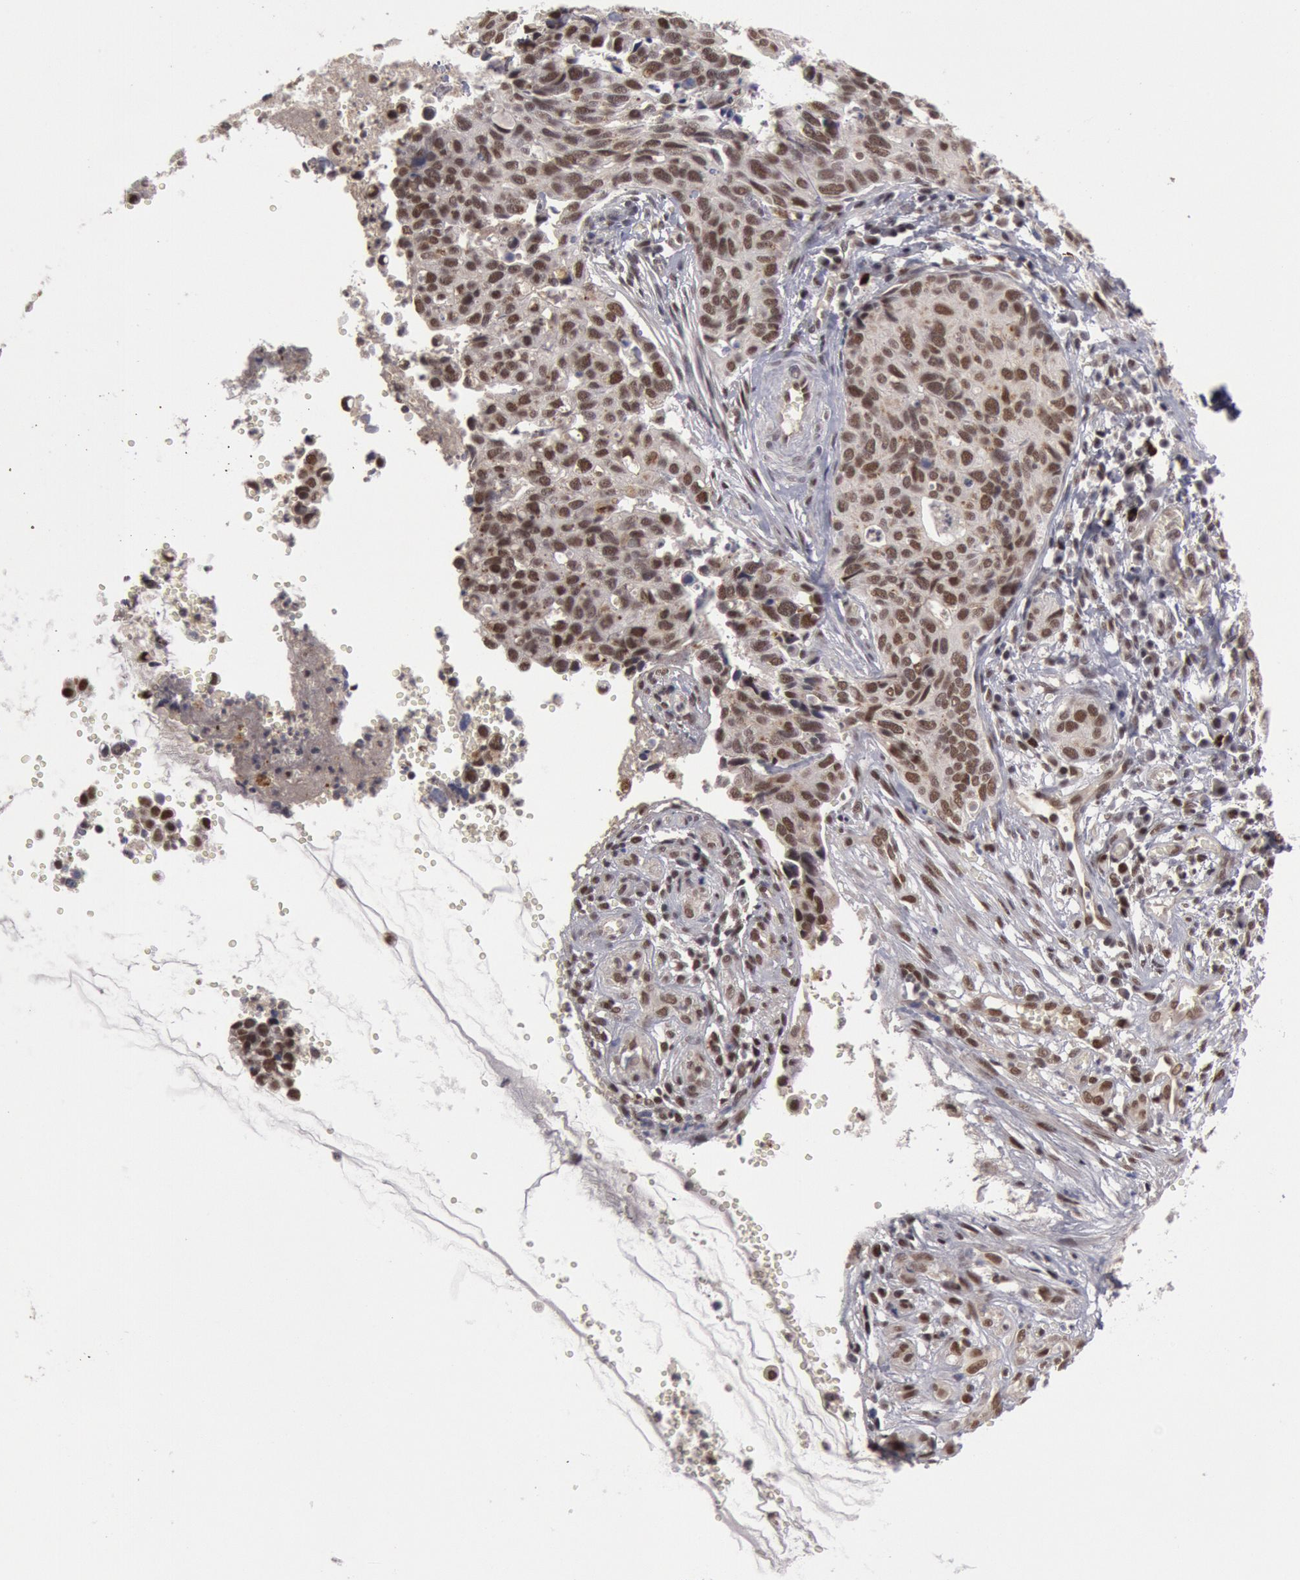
{"staining": {"intensity": "moderate", "quantity": ">75%", "location": "nuclear"}, "tissue": "cervical cancer", "cell_type": "Tumor cells", "image_type": "cancer", "snomed": [{"axis": "morphology", "description": "Normal tissue, NOS"}, {"axis": "morphology", "description": "Squamous cell carcinoma, NOS"}, {"axis": "topography", "description": "Cervix"}], "caption": "Immunohistochemistry (IHC) of human cervical squamous cell carcinoma shows medium levels of moderate nuclear staining in approximately >75% of tumor cells.", "gene": "PPP4R3B", "patient": {"sex": "female", "age": 45}}